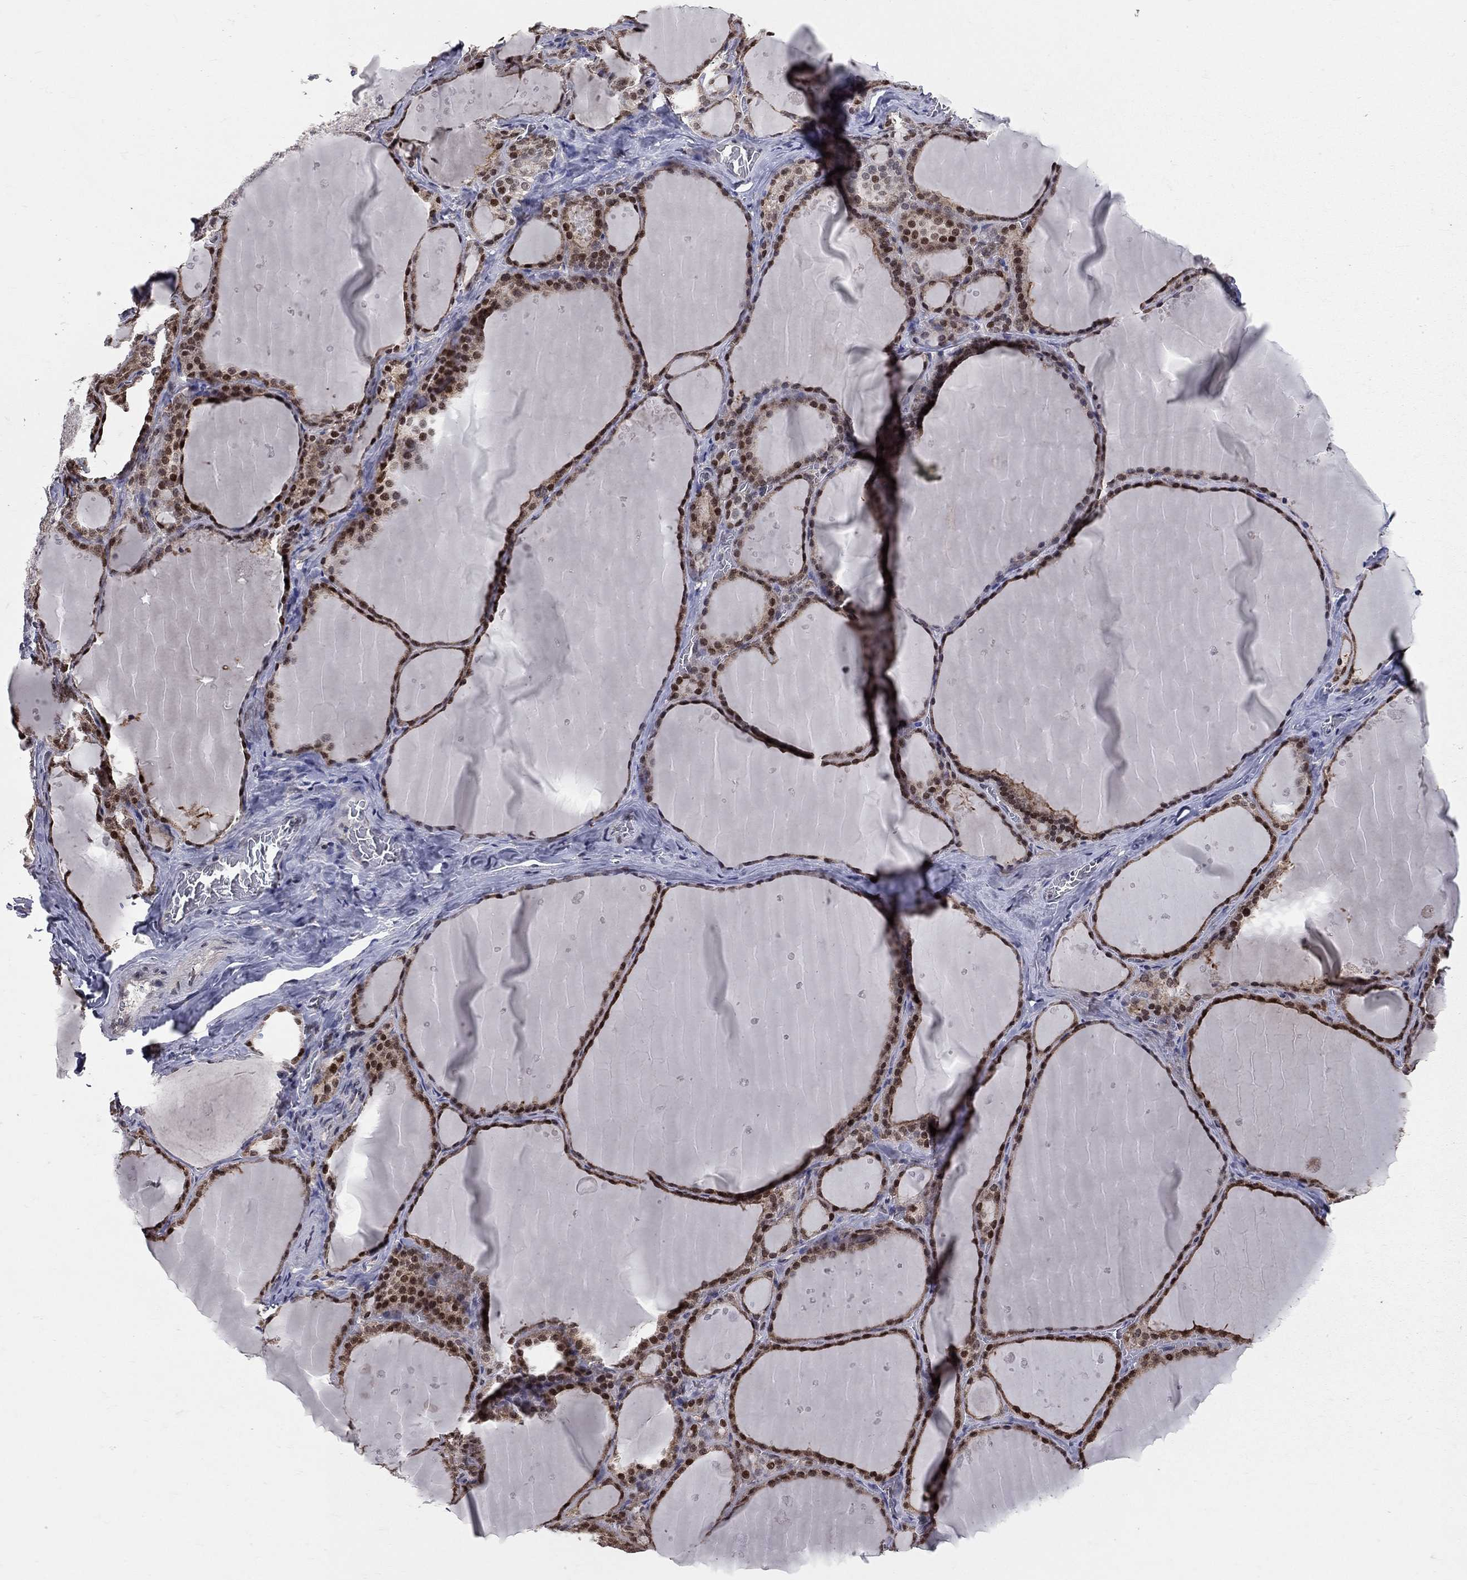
{"staining": {"intensity": "strong", "quantity": "25%-75%", "location": "nuclear"}, "tissue": "thyroid gland", "cell_type": "Glandular cells", "image_type": "normal", "snomed": [{"axis": "morphology", "description": "Normal tissue, NOS"}, {"axis": "topography", "description": "Thyroid gland"}], "caption": "This micrograph displays IHC staining of normal thyroid gland, with high strong nuclear positivity in about 25%-75% of glandular cells.", "gene": "HDAC3", "patient": {"sex": "male", "age": 63}}